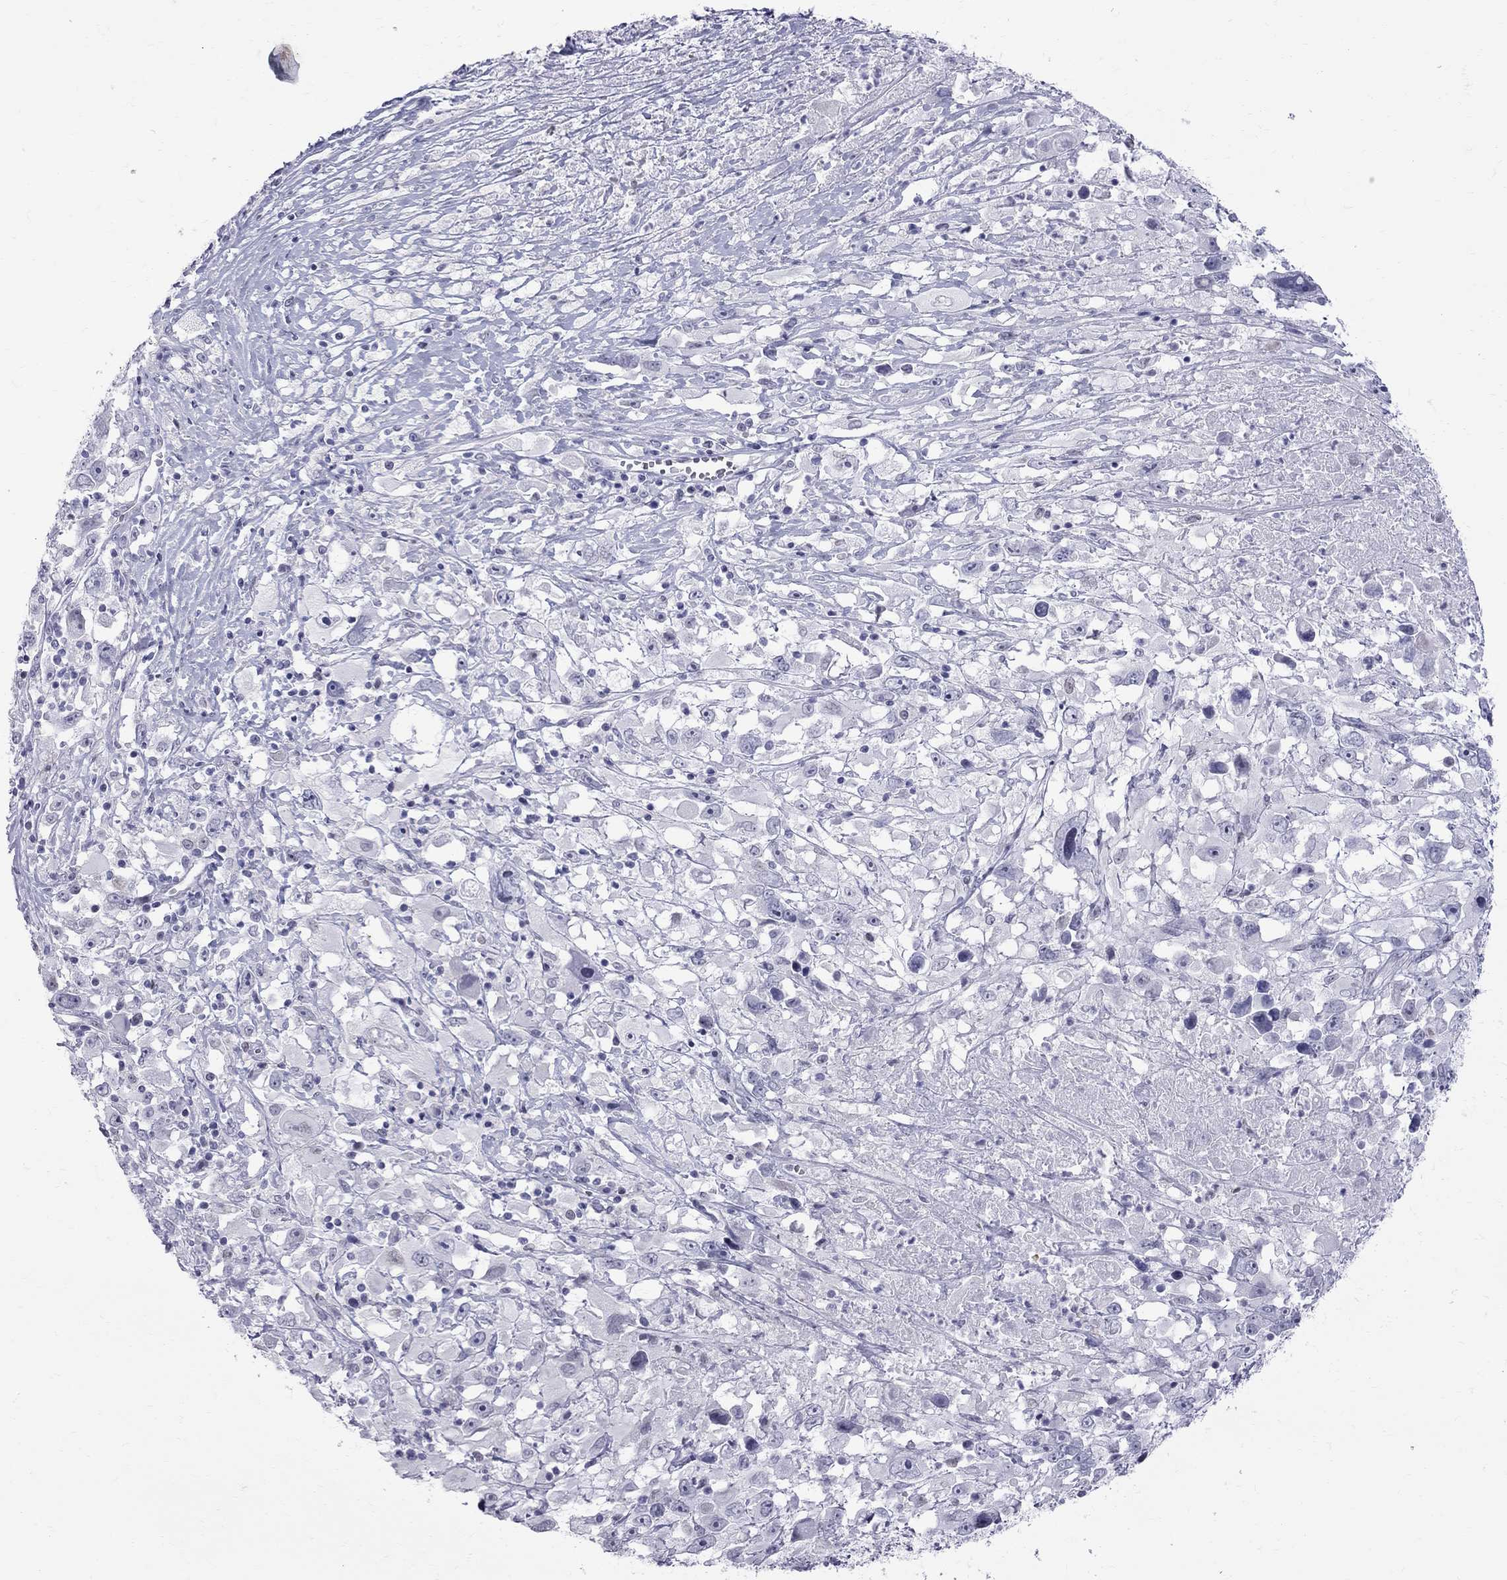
{"staining": {"intensity": "negative", "quantity": "none", "location": "none"}, "tissue": "melanoma", "cell_type": "Tumor cells", "image_type": "cancer", "snomed": [{"axis": "morphology", "description": "Malignant melanoma, Metastatic site"}, {"axis": "topography", "description": "Soft tissue"}], "caption": "Tumor cells are negative for brown protein staining in malignant melanoma (metastatic site).", "gene": "MUC15", "patient": {"sex": "male", "age": 50}}